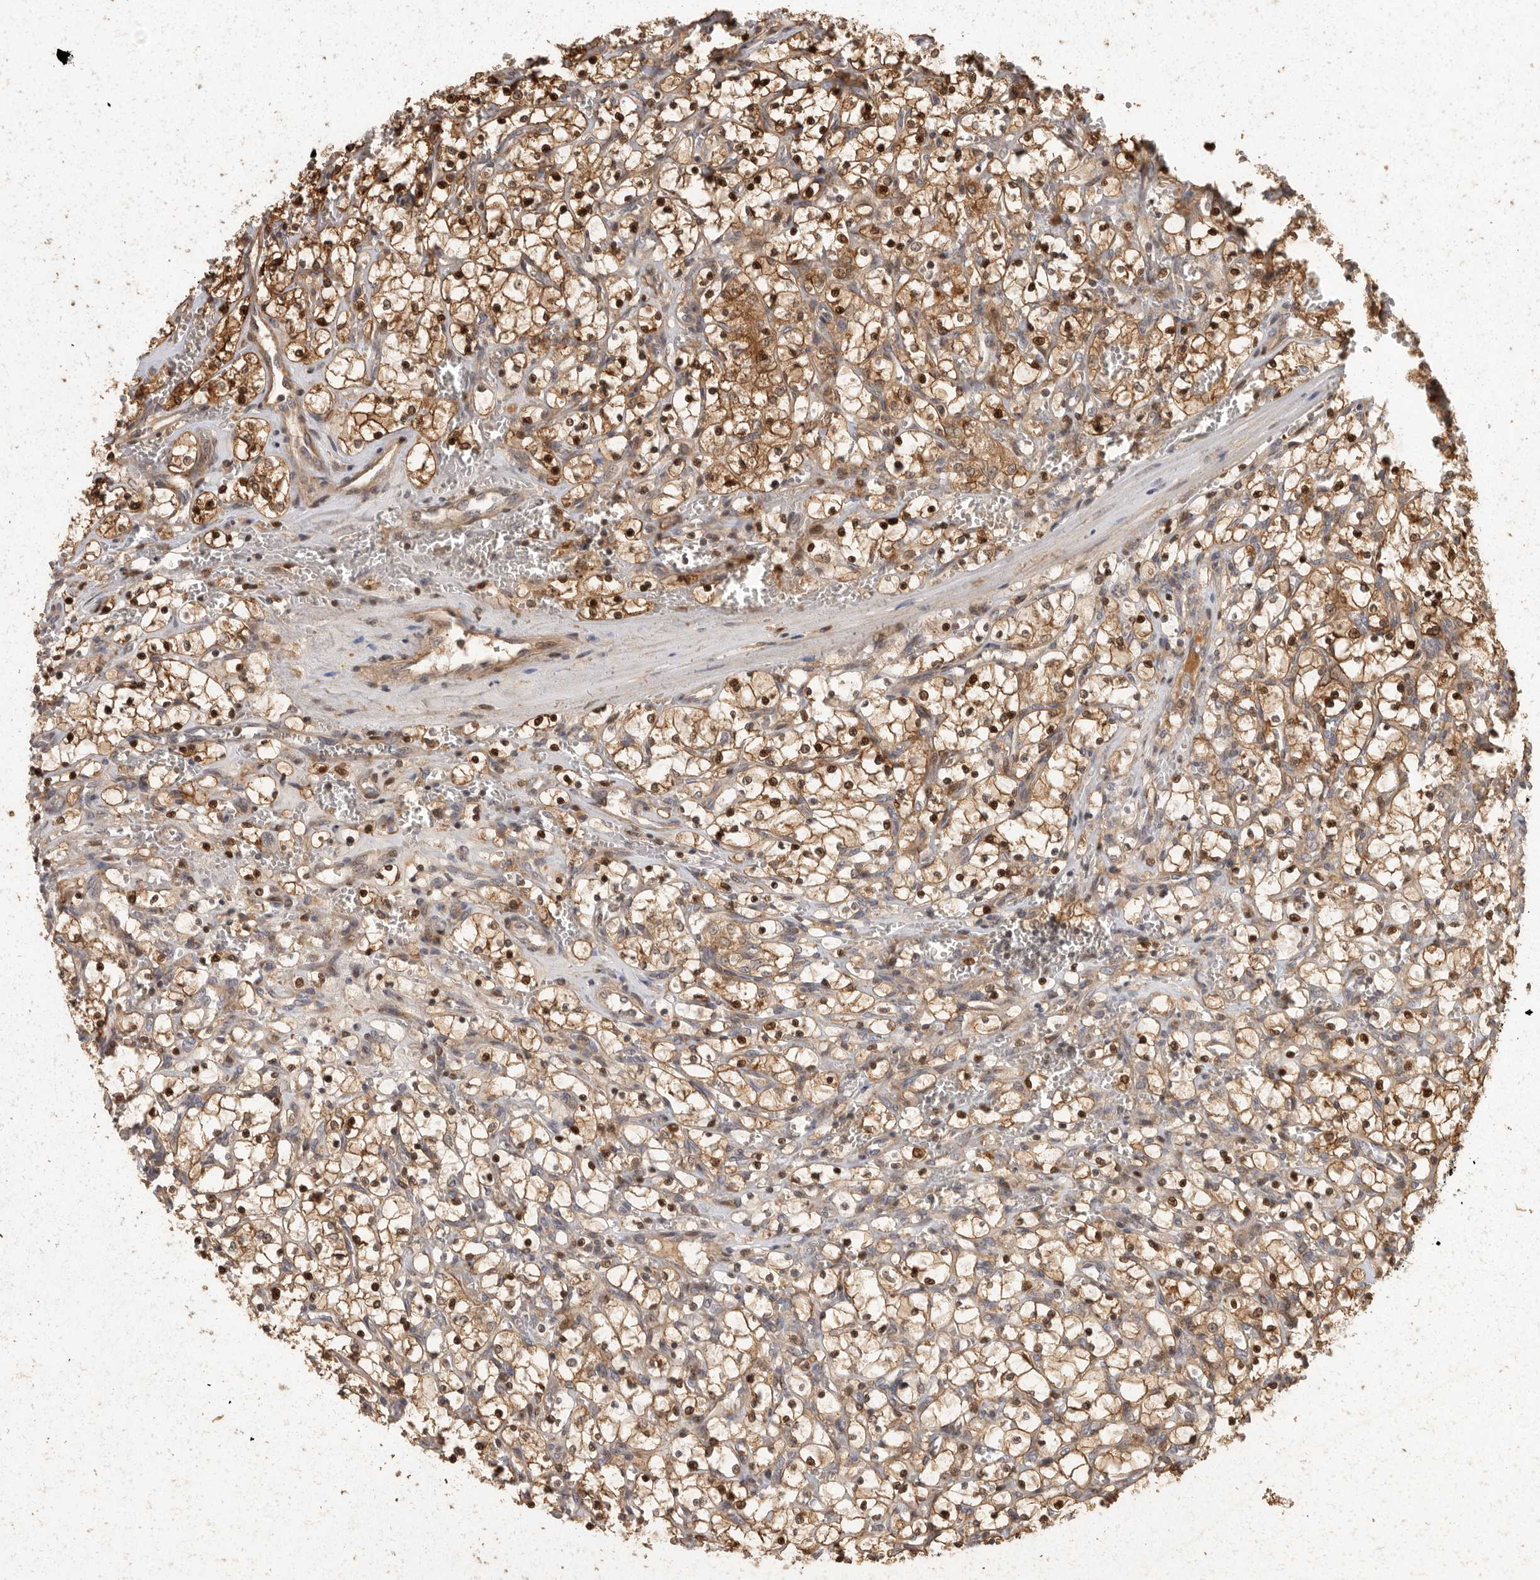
{"staining": {"intensity": "strong", "quantity": "25%-75%", "location": "cytoplasmic/membranous,nuclear"}, "tissue": "renal cancer", "cell_type": "Tumor cells", "image_type": "cancer", "snomed": [{"axis": "morphology", "description": "Adenocarcinoma, NOS"}, {"axis": "topography", "description": "Kidney"}], "caption": "Immunohistochemistry histopathology image of renal cancer (adenocarcinoma) stained for a protein (brown), which demonstrates high levels of strong cytoplasmic/membranous and nuclear expression in about 25%-75% of tumor cells.", "gene": "SWT1", "patient": {"sex": "female", "age": 69}}